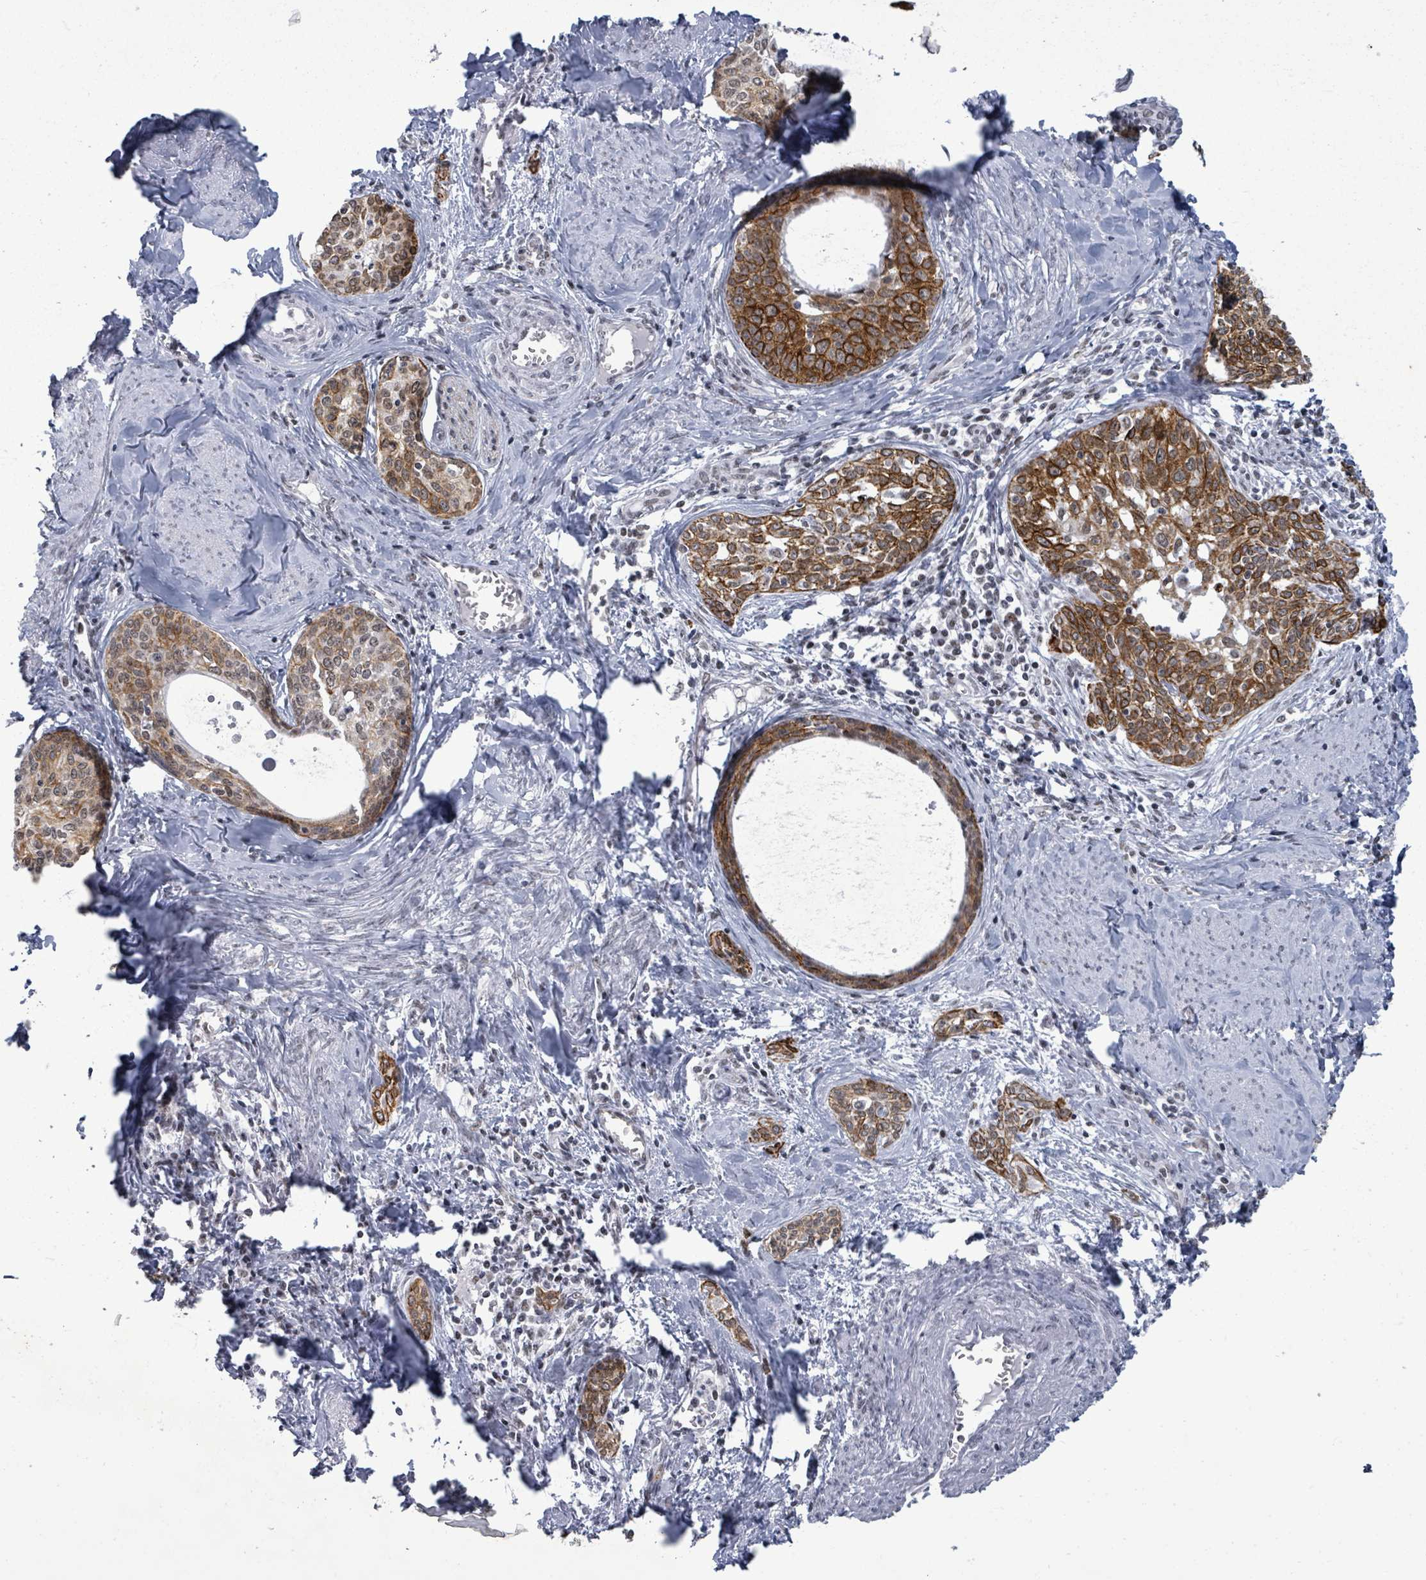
{"staining": {"intensity": "strong", "quantity": ">75%", "location": "cytoplasmic/membranous"}, "tissue": "cervical cancer", "cell_type": "Tumor cells", "image_type": "cancer", "snomed": [{"axis": "morphology", "description": "Squamous cell carcinoma, NOS"}, {"axis": "morphology", "description": "Adenocarcinoma, NOS"}, {"axis": "topography", "description": "Cervix"}], "caption": "Tumor cells display high levels of strong cytoplasmic/membranous positivity in approximately >75% of cells in human cervical cancer (squamous cell carcinoma). (DAB IHC, brown staining for protein, blue staining for nuclei).", "gene": "ERCC5", "patient": {"sex": "female", "age": 52}}